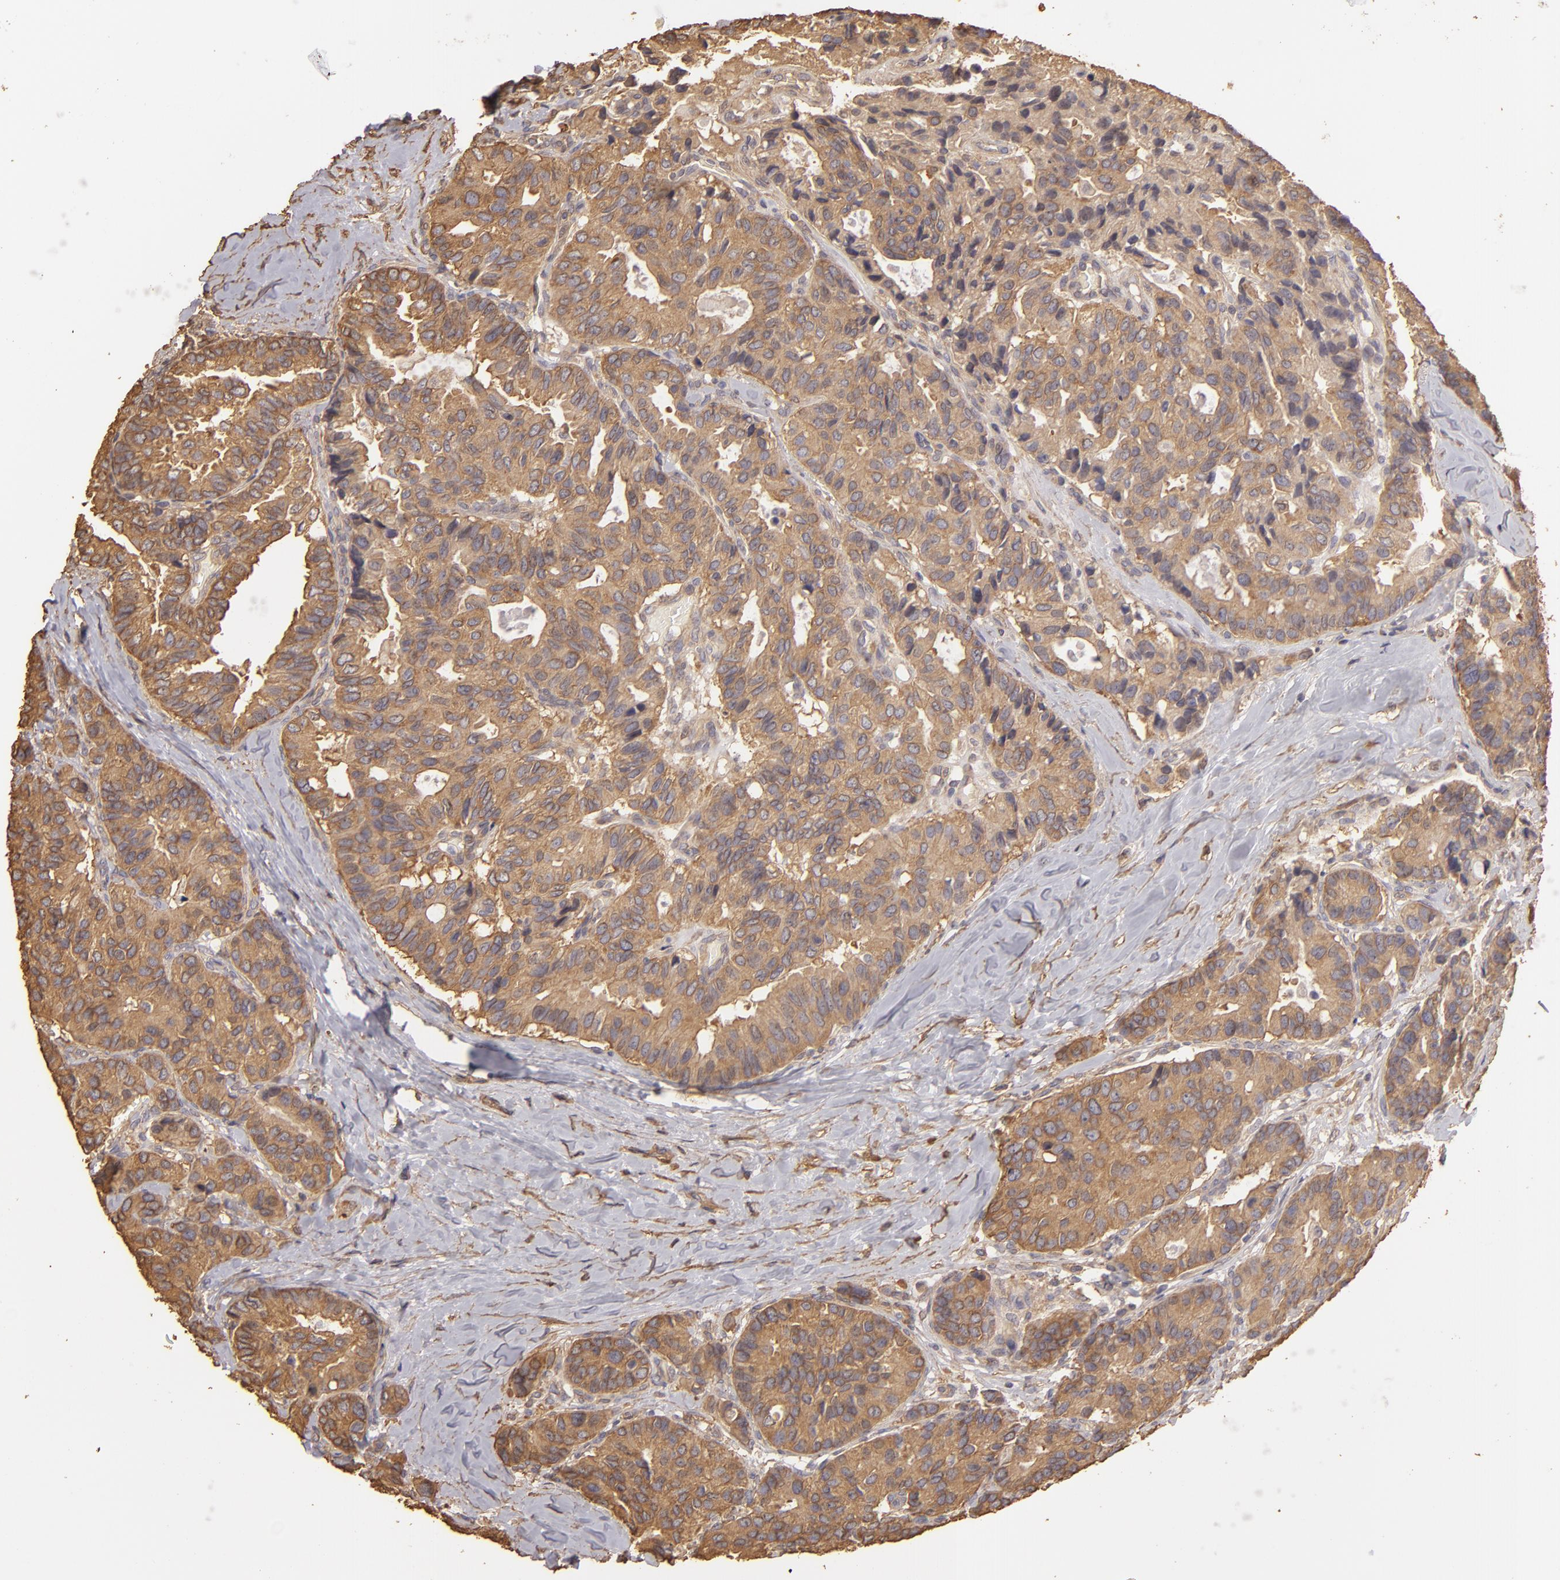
{"staining": {"intensity": "moderate", "quantity": ">75%", "location": "cytoplasmic/membranous"}, "tissue": "breast cancer", "cell_type": "Tumor cells", "image_type": "cancer", "snomed": [{"axis": "morphology", "description": "Duct carcinoma"}, {"axis": "topography", "description": "Breast"}], "caption": "This is a micrograph of immunohistochemistry (IHC) staining of breast invasive ductal carcinoma, which shows moderate expression in the cytoplasmic/membranous of tumor cells.", "gene": "HSPB6", "patient": {"sex": "female", "age": 69}}